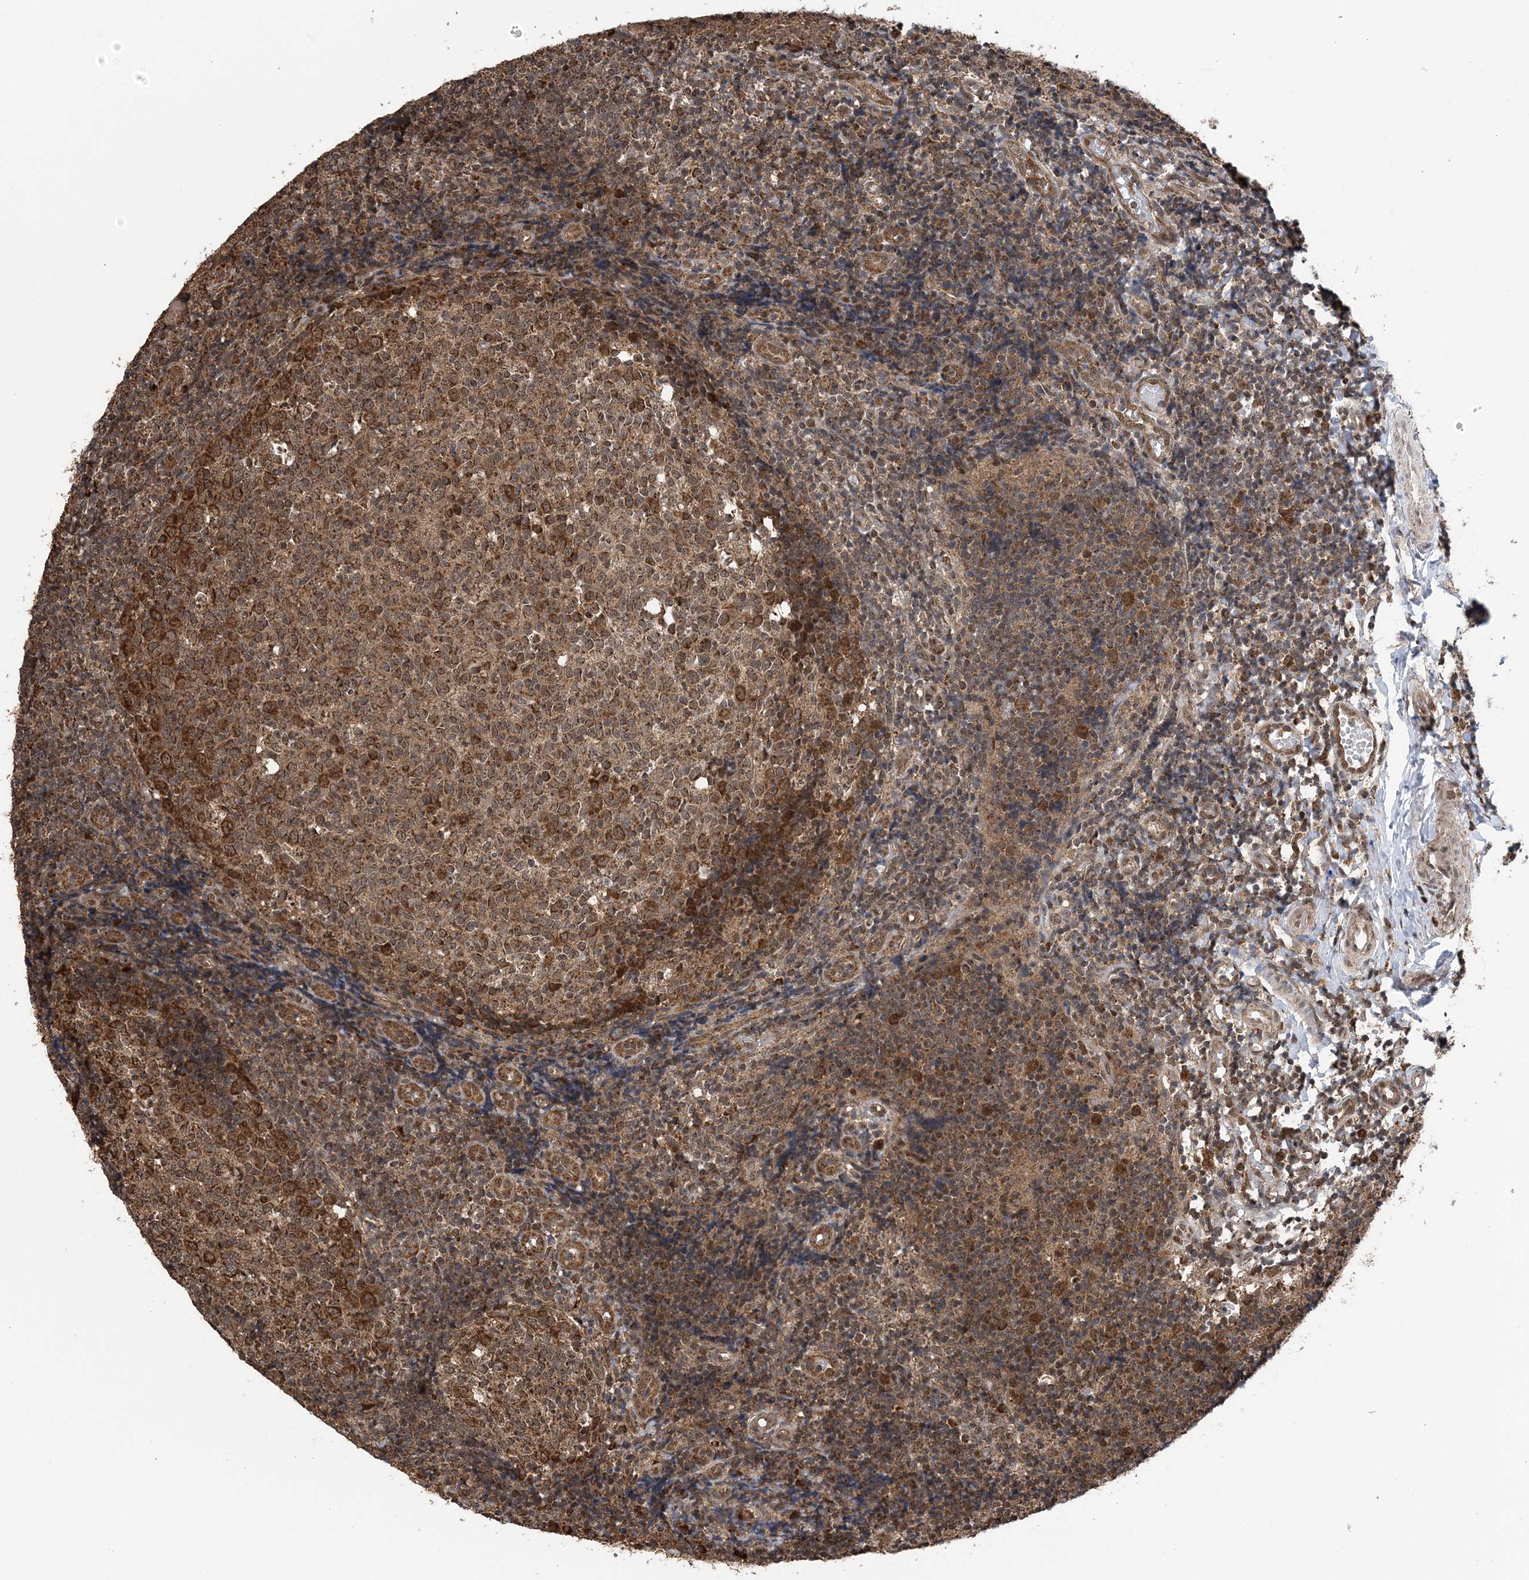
{"staining": {"intensity": "moderate", "quantity": ">75%", "location": "cytoplasmic/membranous"}, "tissue": "tonsil", "cell_type": "Germinal center cells", "image_type": "normal", "snomed": [{"axis": "morphology", "description": "Normal tissue, NOS"}, {"axis": "topography", "description": "Tonsil"}], "caption": "Immunohistochemistry (IHC) (DAB (3,3'-diaminobenzidine)) staining of unremarkable tonsil shows moderate cytoplasmic/membranous protein staining in approximately >75% of germinal center cells.", "gene": "PCBP1", "patient": {"sex": "female", "age": 19}}